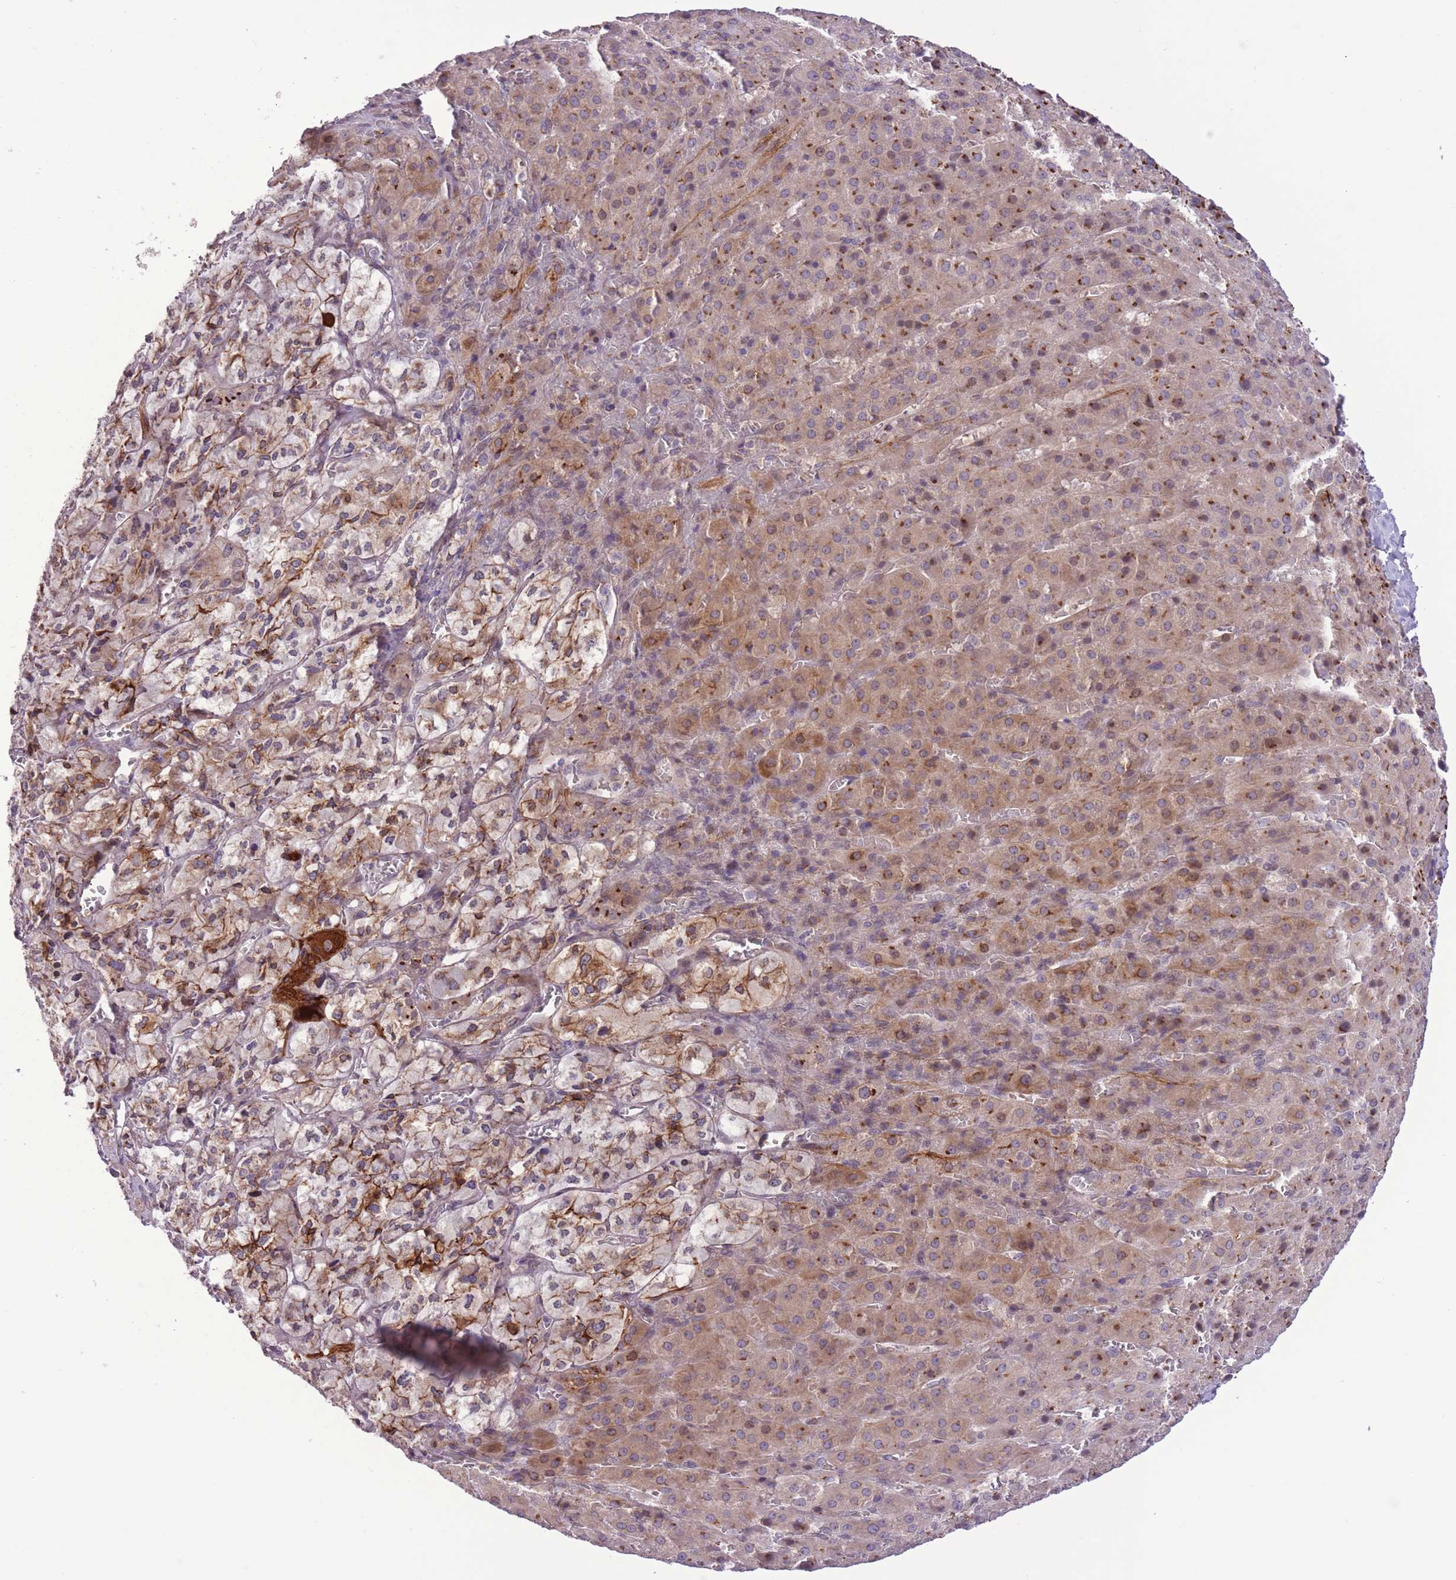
{"staining": {"intensity": "strong", "quantity": ">75%", "location": "cytoplasmic/membranous"}, "tissue": "adrenal gland", "cell_type": "Glandular cells", "image_type": "normal", "snomed": [{"axis": "morphology", "description": "Normal tissue, NOS"}, {"axis": "topography", "description": "Adrenal gland"}], "caption": "Immunohistochemical staining of normal adrenal gland displays >75% levels of strong cytoplasmic/membranous protein positivity in approximately >75% of glandular cells. Nuclei are stained in blue.", "gene": "ZBED5", "patient": {"sex": "female", "age": 41}}